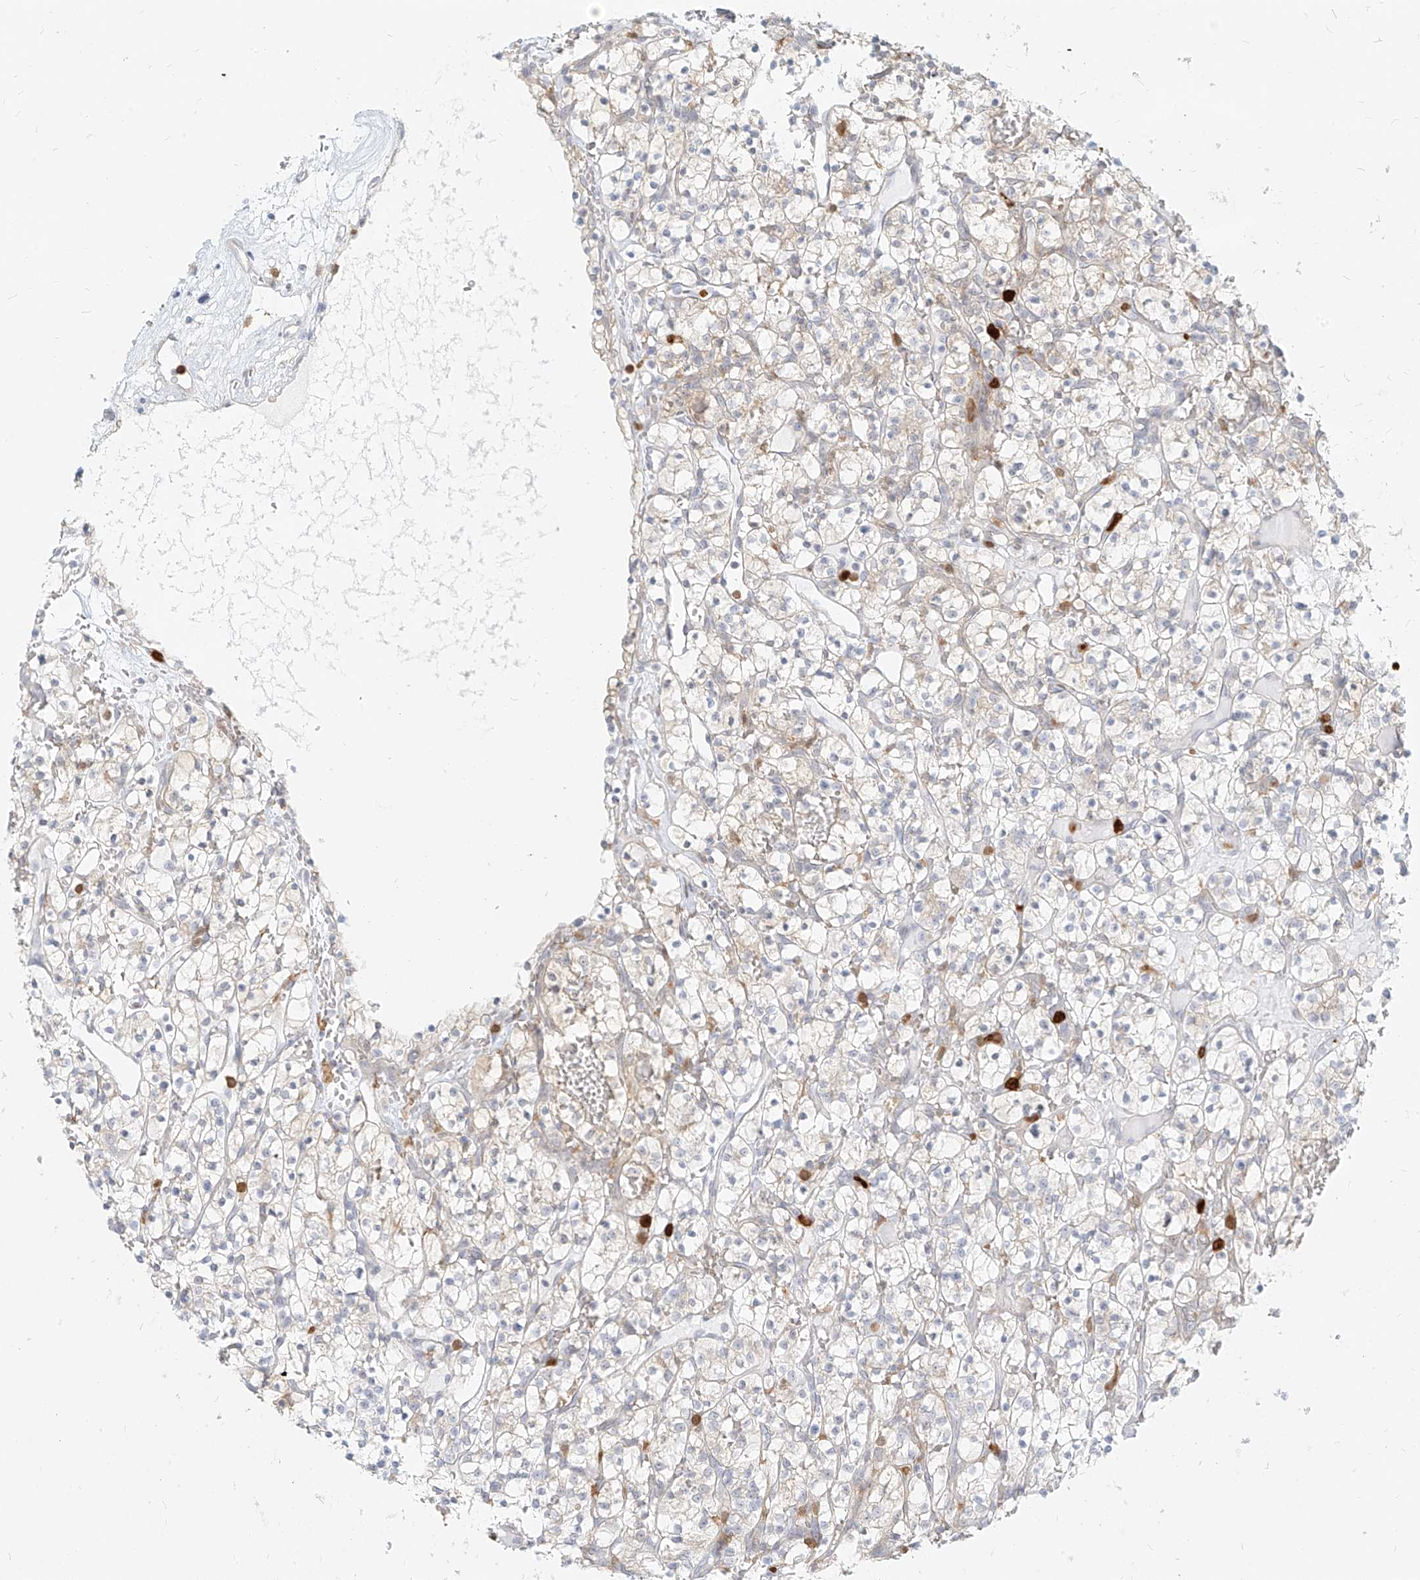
{"staining": {"intensity": "weak", "quantity": "<25%", "location": "cytoplasmic/membranous"}, "tissue": "renal cancer", "cell_type": "Tumor cells", "image_type": "cancer", "snomed": [{"axis": "morphology", "description": "Adenocarcinoma, NOS"}, {"axis": "topography", "description": "Kidney"}], "caption": "High magnification brightfield microscopy of renal adenocarcinoma stained with DAB (3,3'-diaminobenzidine) (brown) and counterstained with hematoxylin (blue): tumor cells show no significant staining.", "gene": "PGD", "patient": {"sex": "female", "age": 57}}